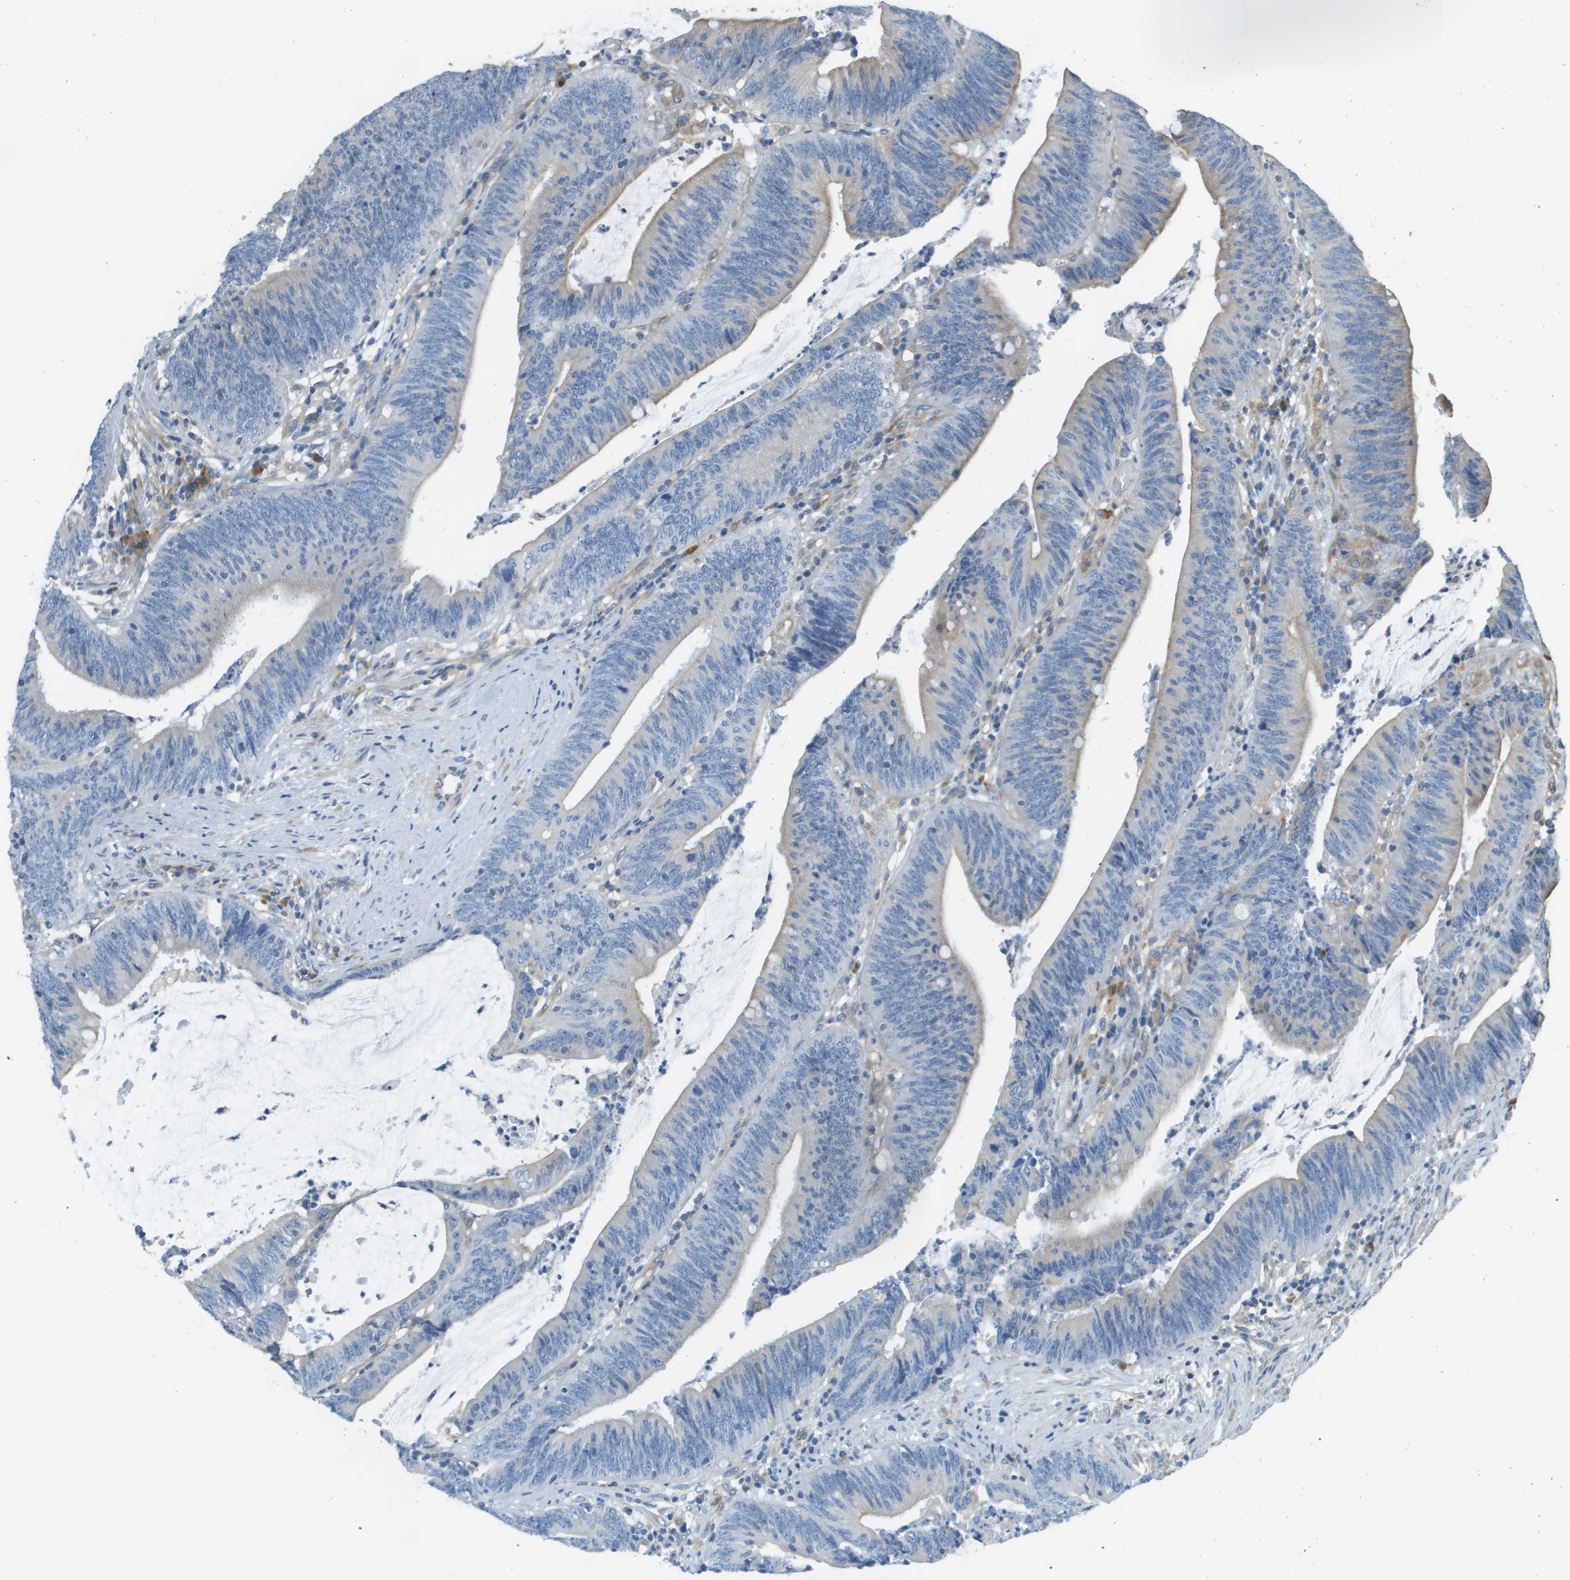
{"staining": {"intensity": "moderate", "quantity": "<25%", "location": "cytoplasmic/membranous"}, "tissue": "colorectal cancer", "cell_type": "Tumor cells", "image_type": "cancer", "snomed": [{"axis": "morphology", "description": "Normal tissue, NOS"}, {"axis": "morphology", "description": "Adenocarcinoma, NOS"}, {"axis": "topography", "description": "Rectum"}], "caption": "Immunohistochemistry (DAB (3,3'-diaminobenzidine)) staining of human adenocarcinoma (colorectal) shows moderate cytoplasmic/membranous protein positivity in approximately <25% of tumor cells.", "gene": "DNAJB11", "patient": {"sex": "female", "age": 66}}